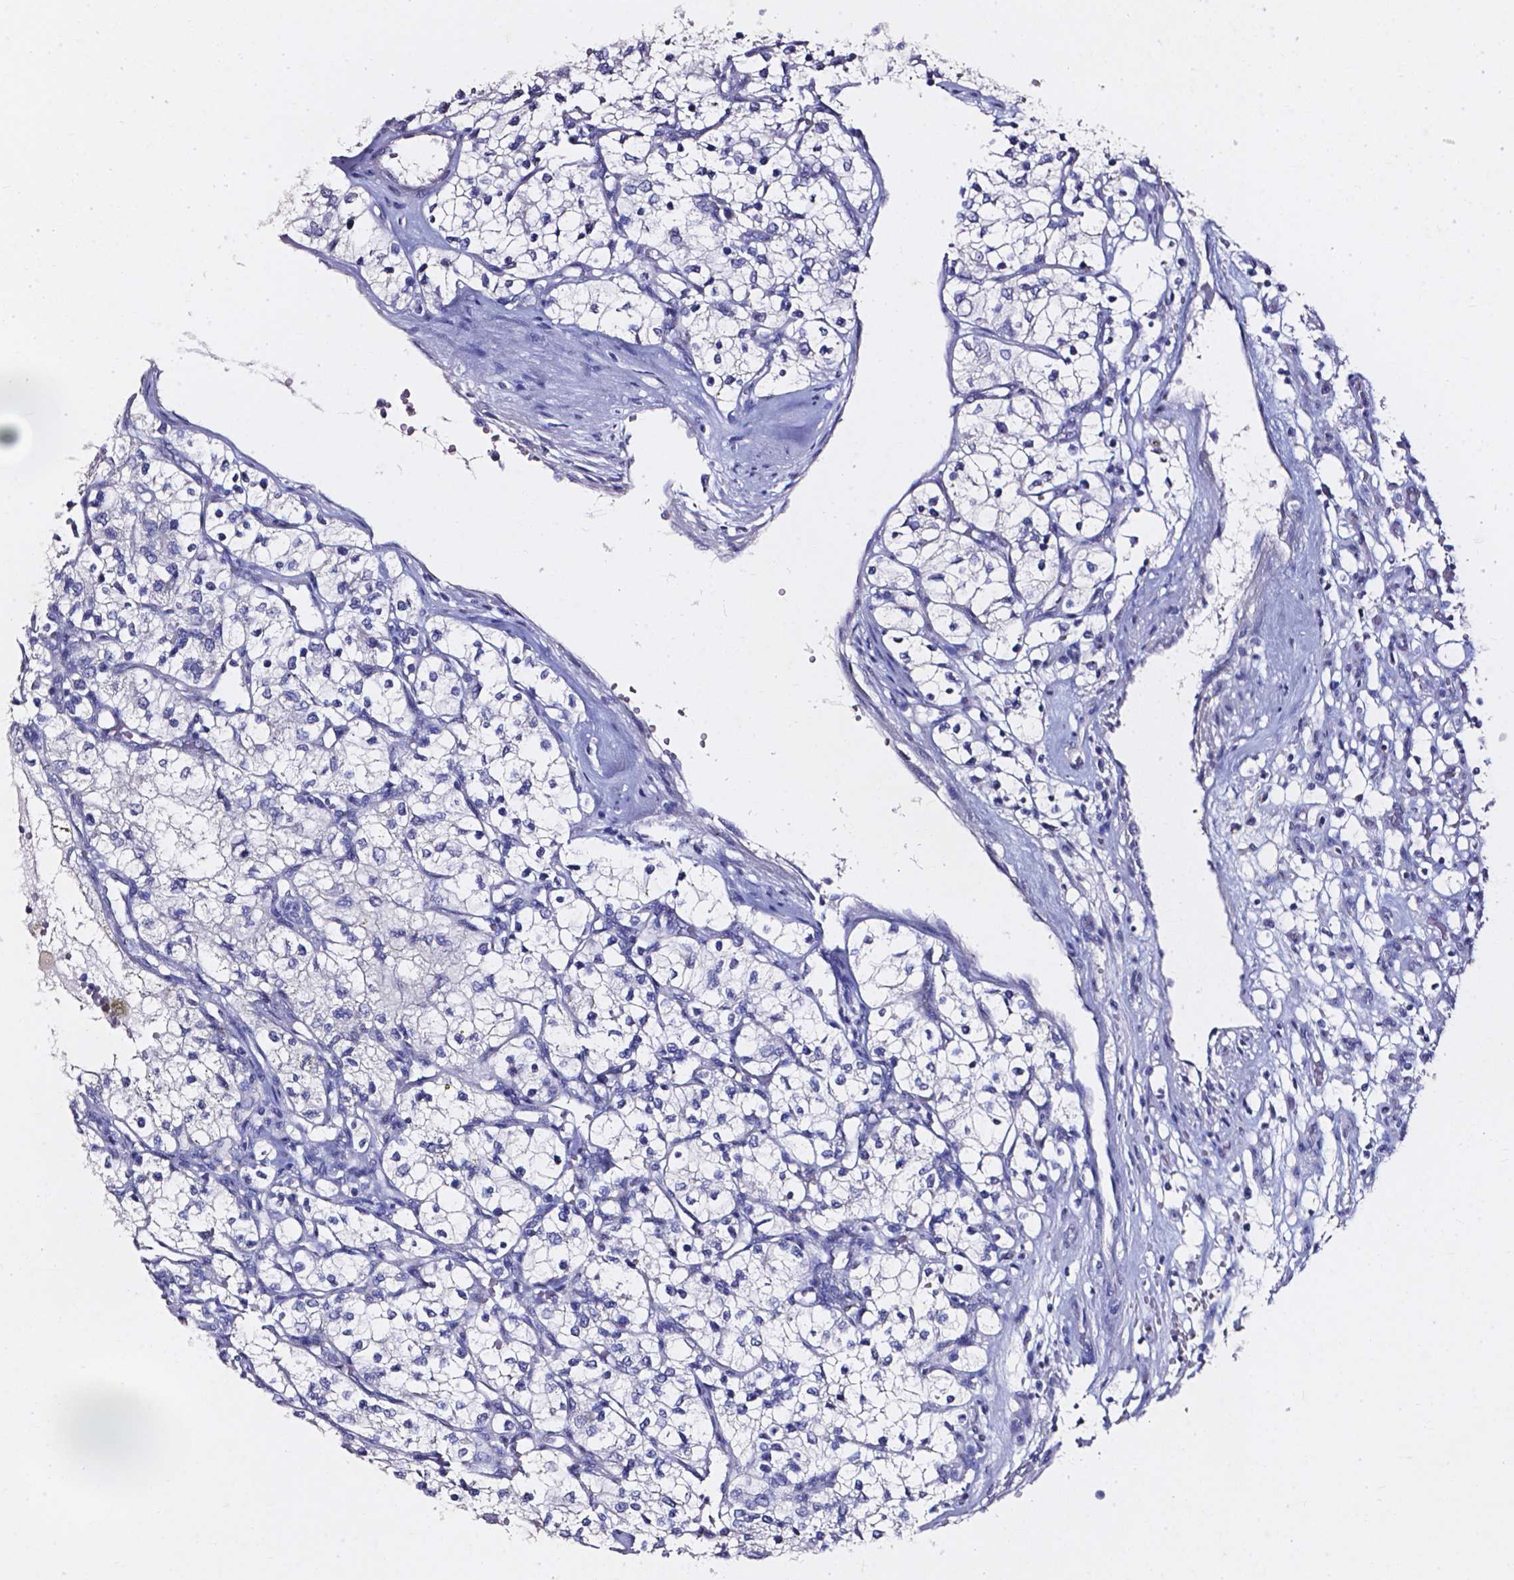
{"staining": {"intensity": "negative", "quantity": "none", "location": "none"}, "tissue": "renal cancer", "cell_type": "Tumor cells", "image_type": "cancer", "snomed": [{"axis": "morphology", "description": "Adenocarcinoma, NOS"}, {"axis": "topography", "description": "Kidney"}], "caption": "Immunohistochemistry of human renal cancer exhibits no expression in tumor cells. (DAB (3,3'-diaminobenzidine) IHC, high magnification).", "gene": "AKR1B10", "patient": {"sex": "female", "age": 69}}